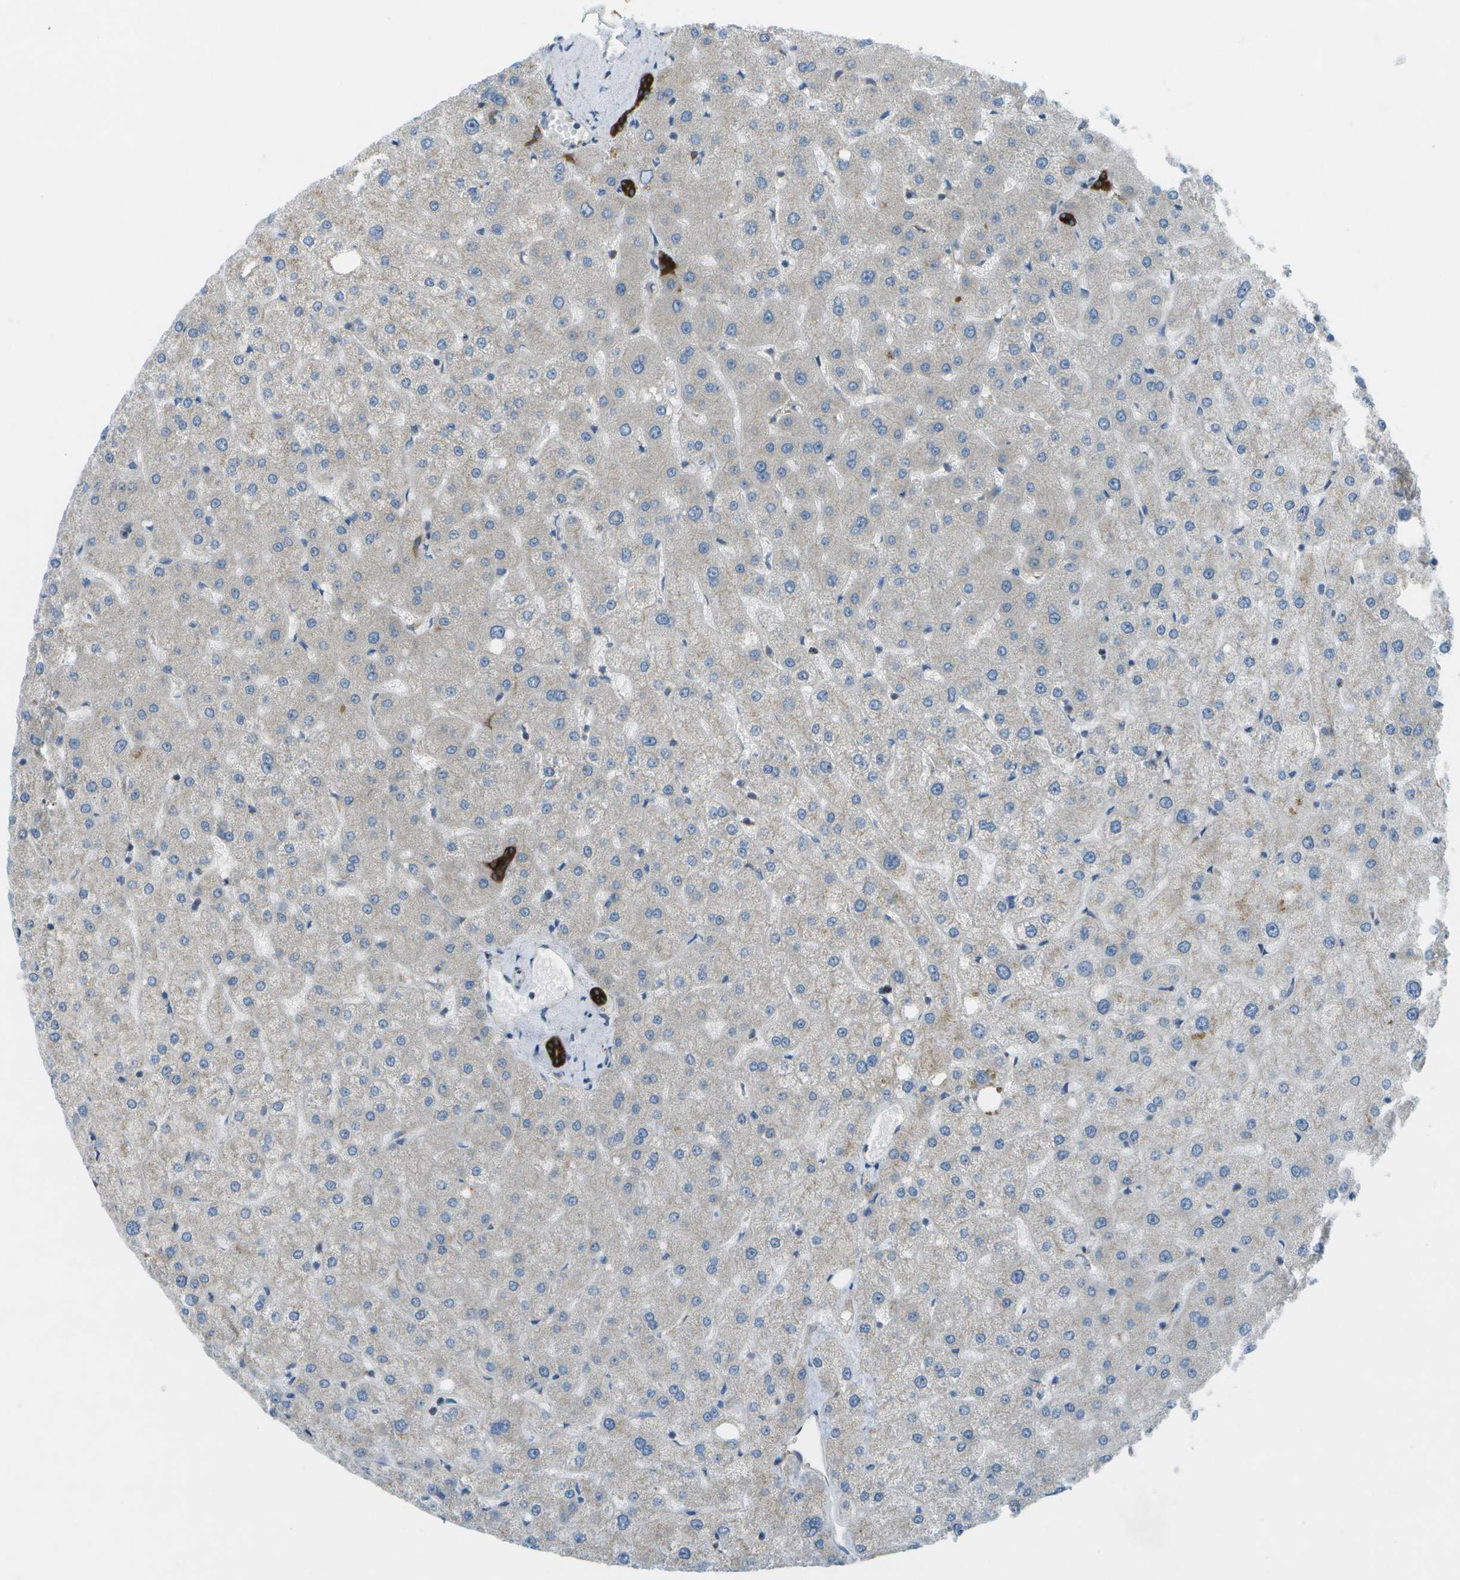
{"staining": {"intensity": "strong", "quantity": ">75%", "location": "cytoplasmic/membranous"}, "tissue": "liver", "cell_type": "Cholangiocytes", "image_type": "normal", "snomed": [{"axis": "morphology", "description": "Normal tissue, NOS"}, {"axis": "topography", "description": "Liver"}], "caption": "IHC of normal liver shows high levels of strong cytoplasmic/membranous staining in approximately >75% of cholangiocytes.", "gene": "WNK2", "patient": {"sex": "male", "age": 73}}